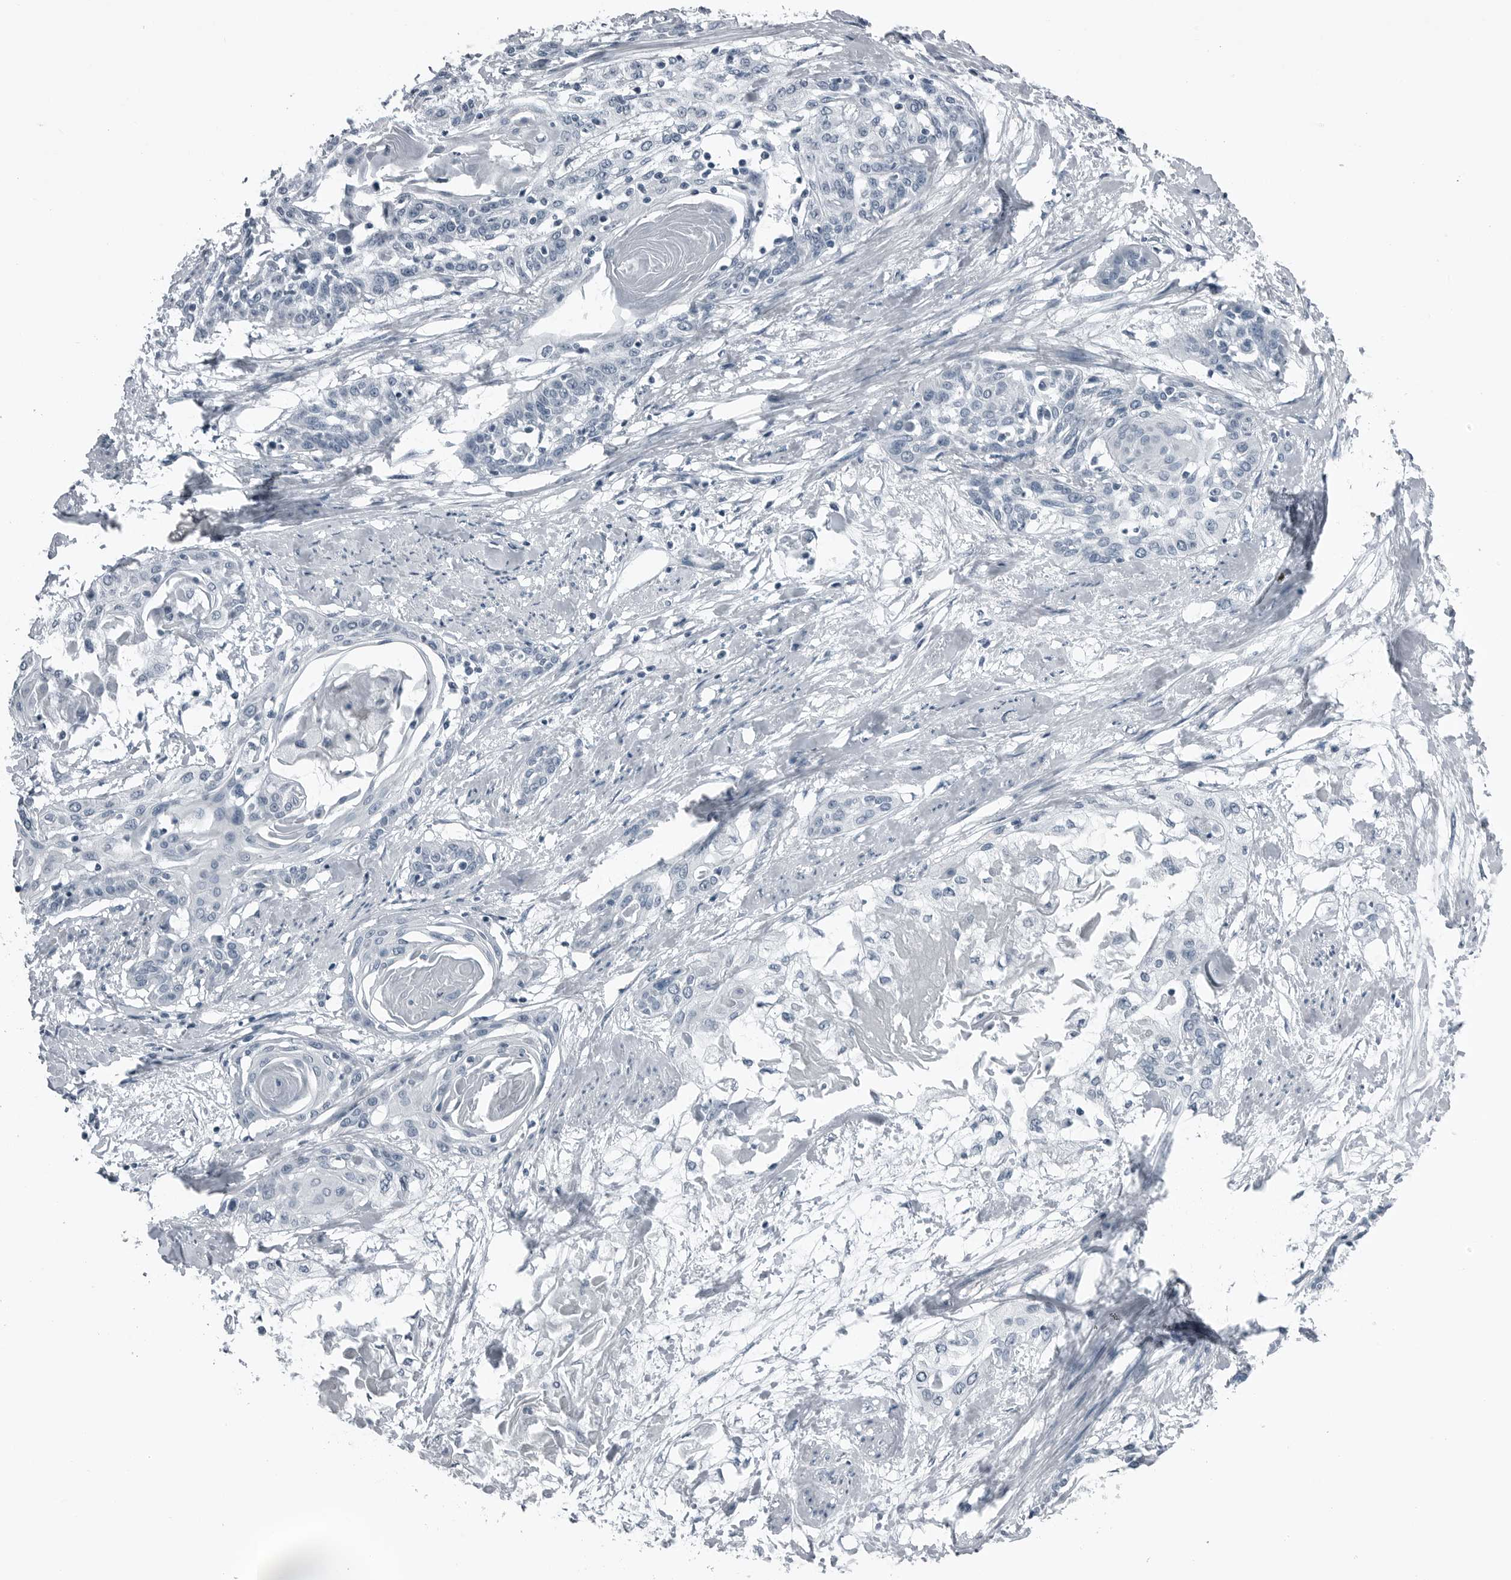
{"staining": {"intensity": "negative", "quantity": "none", "location": "none"}, "tissue": "cervical cancer", "cell_type": "Tumor cells", "image_type": "cancer", "snomed": [{"axis": "morphology", "description": "Squamous cell carcinoma, NOS"}, {"axis": "topography", "description": "Cervix"}], "caption": "The micrograph demonstrates no significant staining in tumor cells of cervical cancer.", "gene": "SPINK1", "patient": {"sex": "female", "age": 57}}